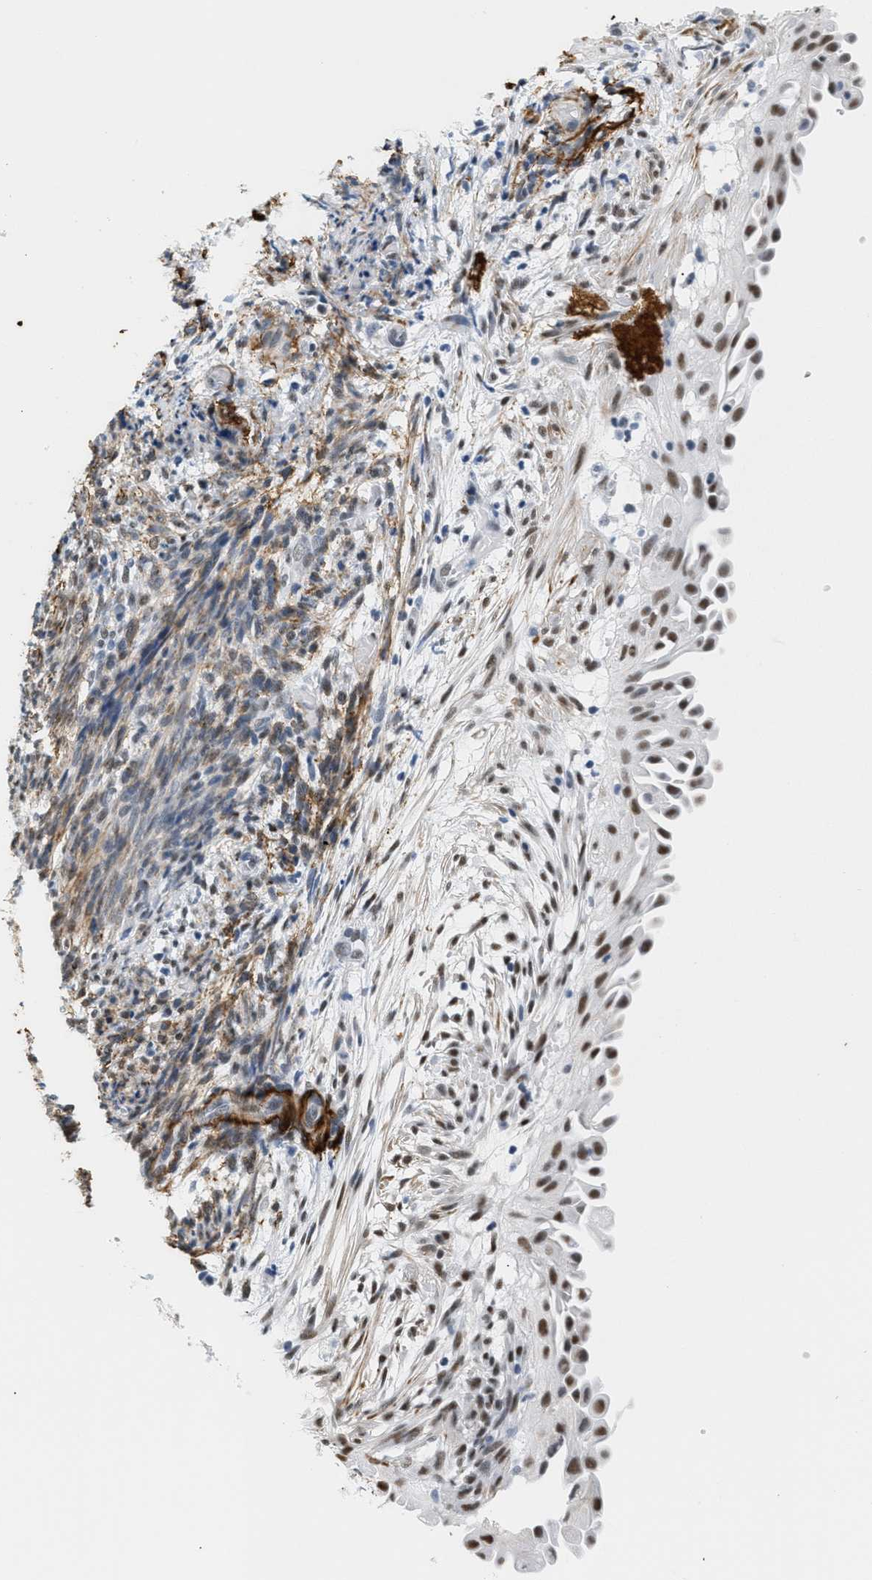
{"staining": {"intensity": "moderate", "quantity": ">75%", "location": "nuclear"}, "tissue": "endometrial cancer", "cell_type": "Tumor cells", "image_type": "cancer", "snomed": [{"axis": "morphology", "description": "Adenocarcinoma, NOS"}, {"axis": "topography", "description": "Endometrium"}], "caption": "Immunohistochemical staining of endometrial cancer displays medium levels of moderate nuclear protein positivity in about >75% of tumor cells.", "gene": "ELN", "patient": {"sex": "female", "age": 58}}